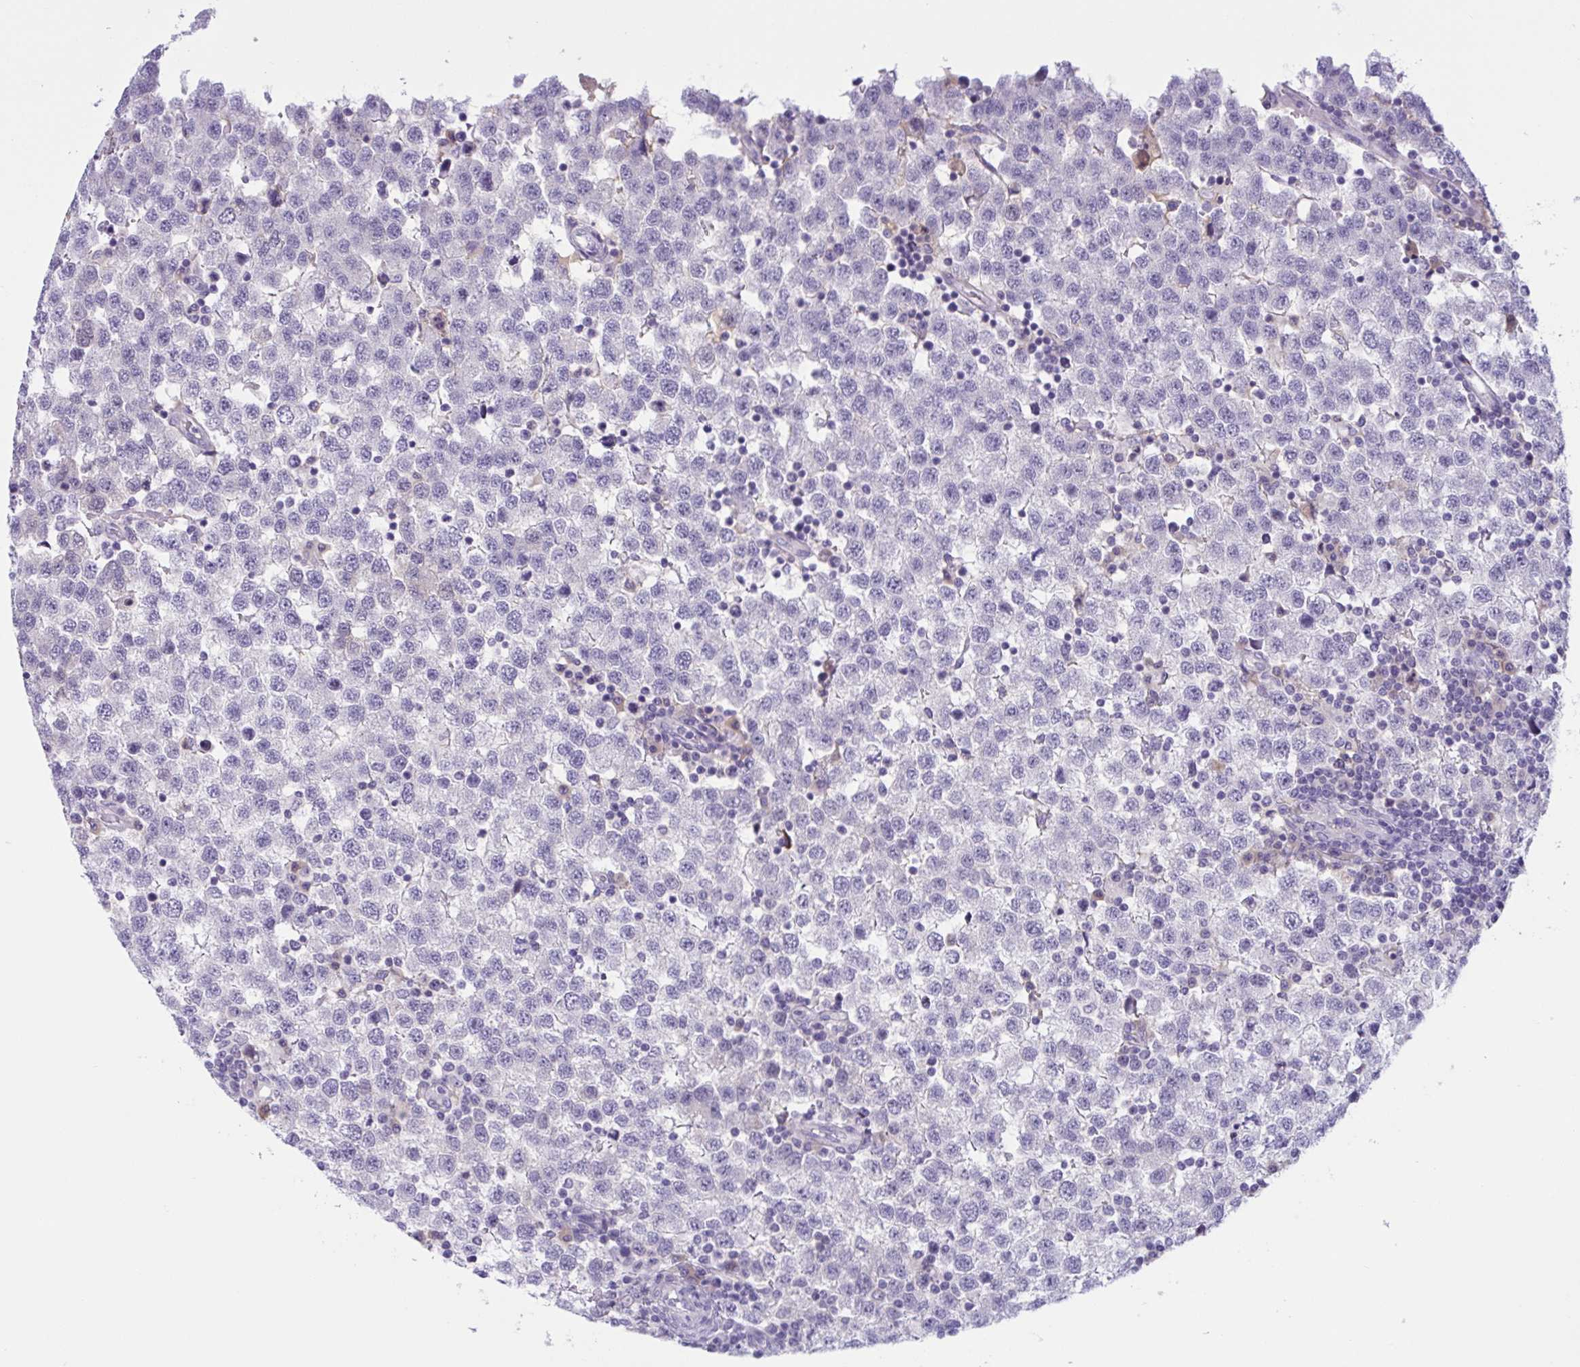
{"staining": {"intensity": "negative", "quantity": "none", "location": "none"}, "tissue": "testis cancer", "cell_type": "Tumor cells", "image_type": "cancer", "snomed": [{"axis": "morphology", "description": "Seminoma, NOS"}, {"axis": "topography", "description": "Testis"}], "caption": "Immunohistochemistry (IHC) of human testis cancer reveals no staining in tumor cells.", "gene": "WNT9B", "patient": {"sex": "male", "age": 34}}